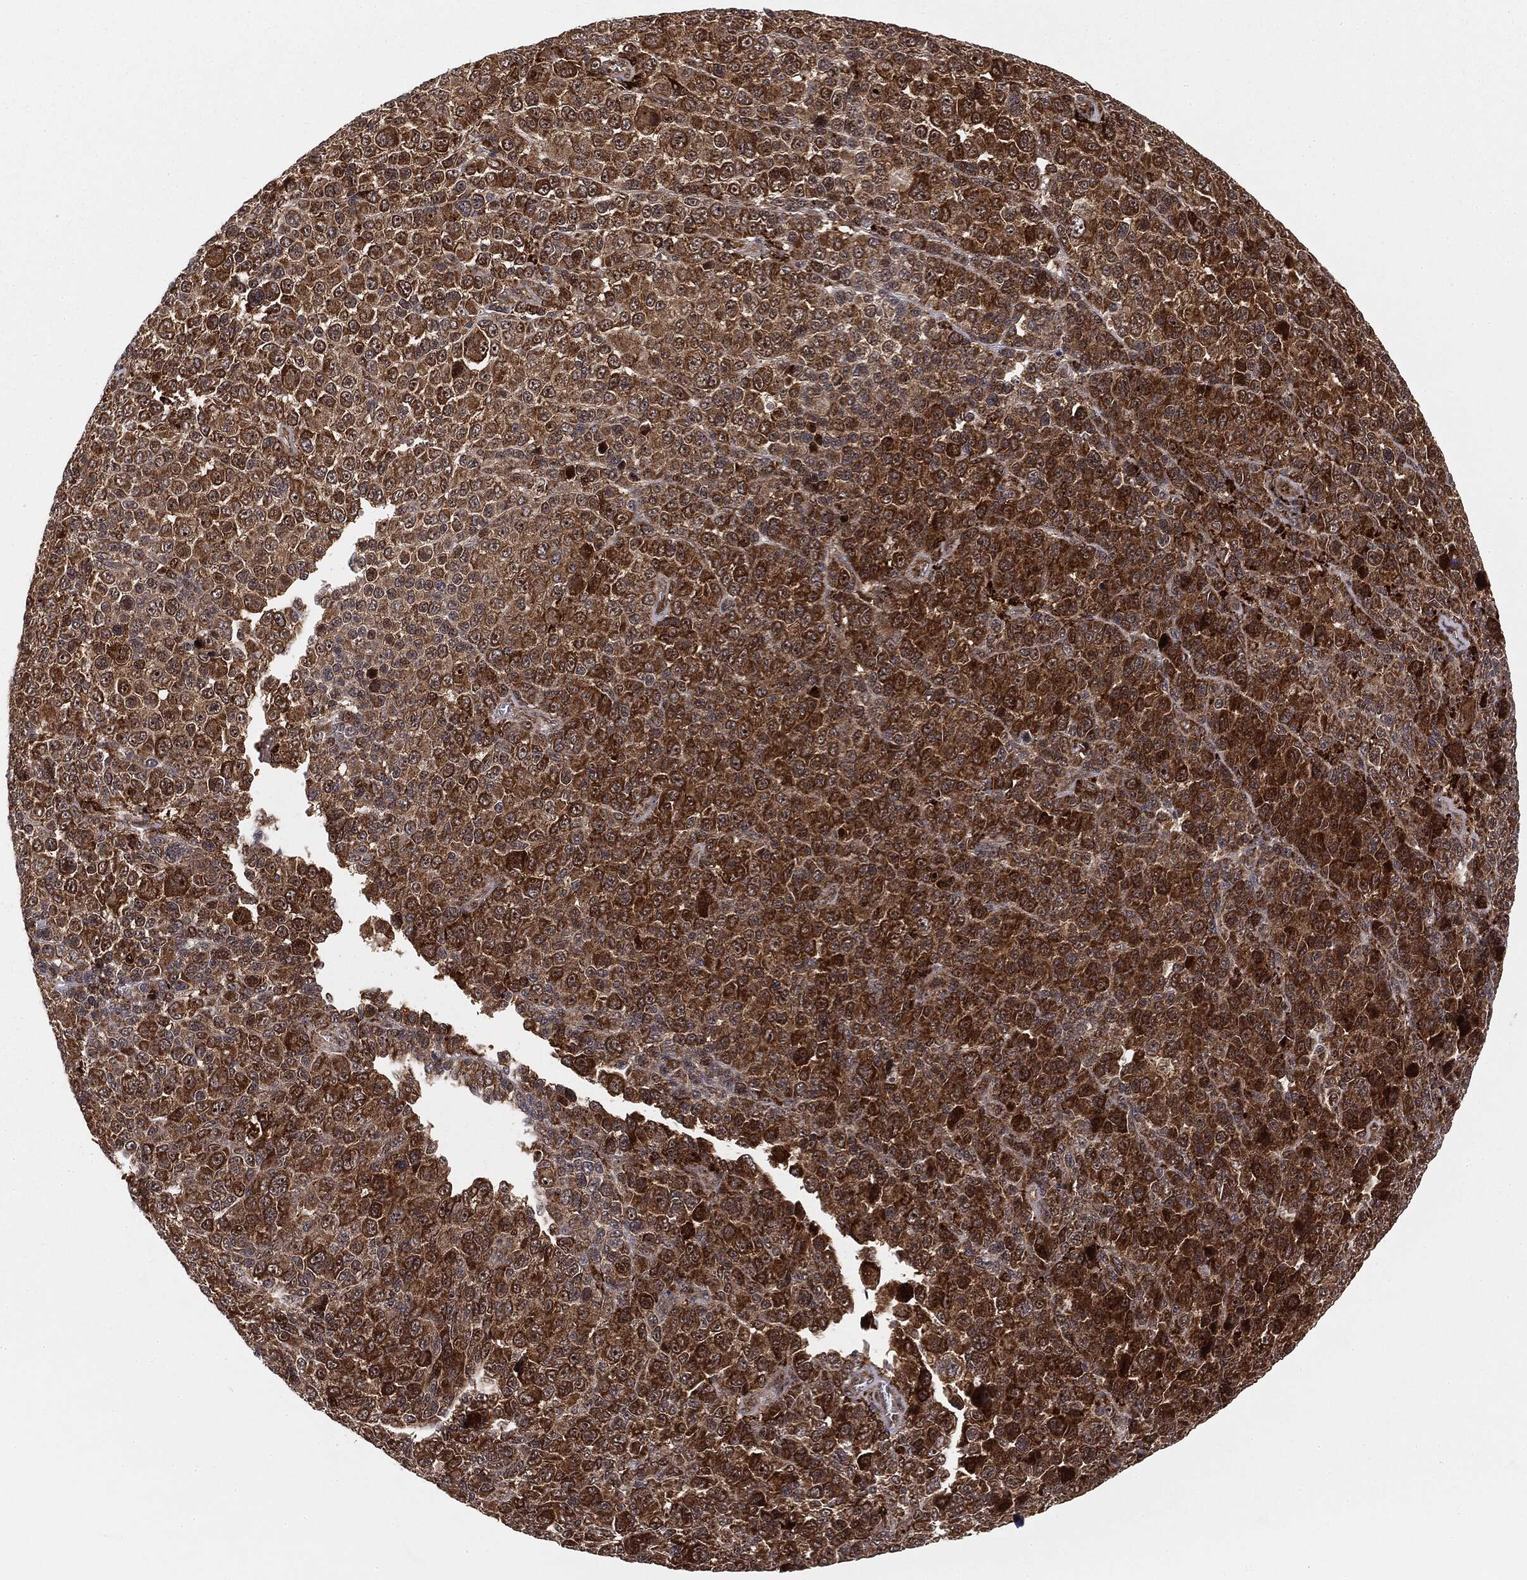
{"staining": {"intensity": "strong", "quantity": ">75%", "location": "cytoplasmic/membranous"}, "tissue": "melanoma", "cell_type": "Tumor cells", "image_type": "cancer", "snomed": [{"axis": "morphology", "description": "Malignant melanoma, NOS"}, {"axis": "topography", "description": "Skin"}], "caption": "Immunohistochemical staining of malignant melanoma reveals high levels of strong cytoplasmic/membranous protein expression in approximately >75% of tumor cells. The protein of interest is shown in brown color, while the nuclei are stained blue.", "gene": "PTEN", "patient": {"sex": "female", "age": 57}}